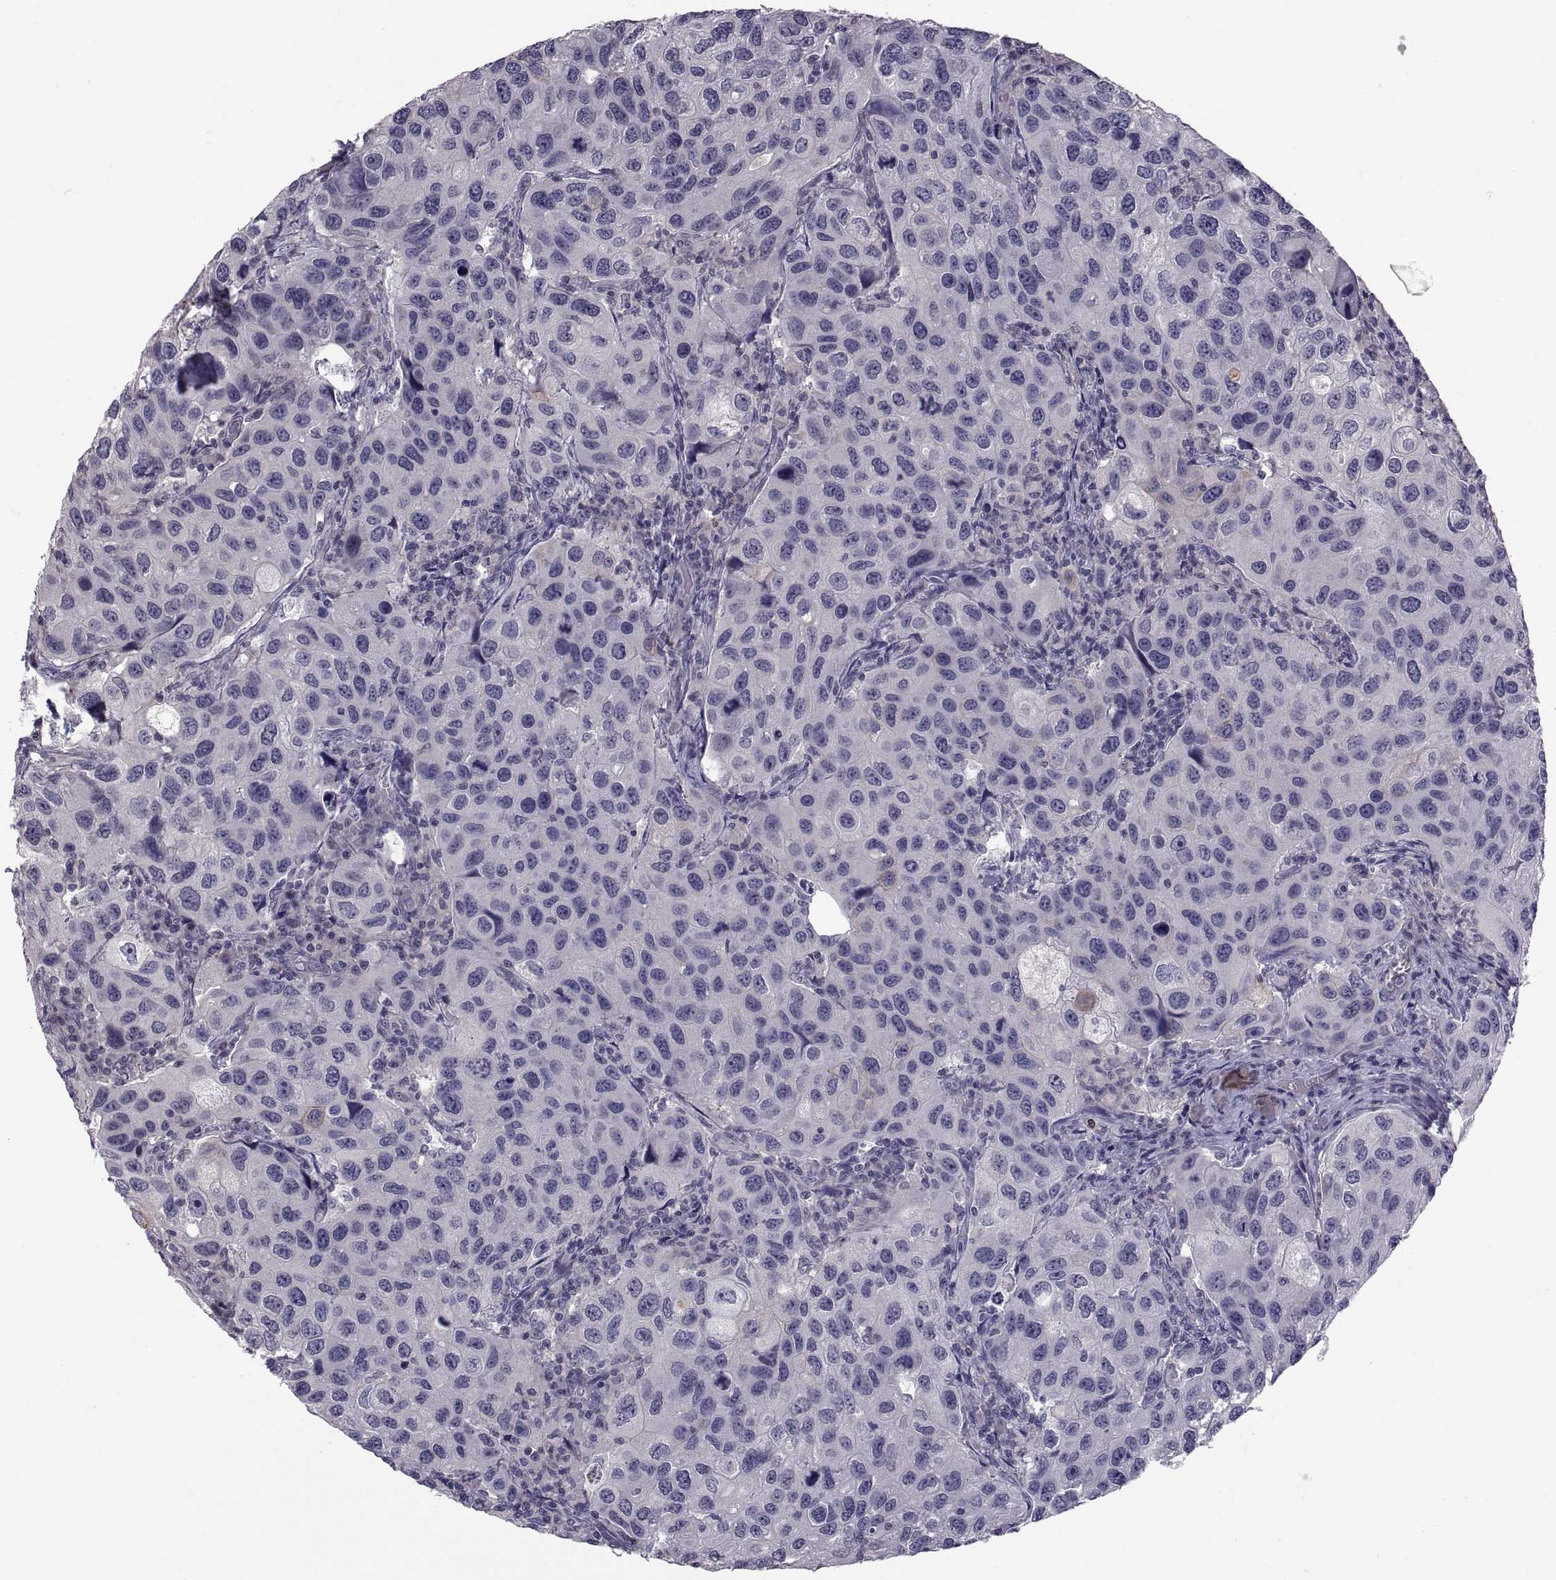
{"staining": {"intensity": "negative", "quantity": "none", "location": "none"}, "tissue": "urothelial cancer", "cell_type": "Tumor cells", "image_type": "cancer", "snomed": [{"axis": "morphology", "description": "Urothelial carcinoma, High grade"}, {"axis": "topography", "description": "Urinary bladder"}], "caption": "This is an immunohistochemistry (IHC) micrograph of high-grade urothelial carcinoma. There is no positivity in tumor cells.", "gene": "NPTX2", "patient": {"sex": "male", "age": 79}}